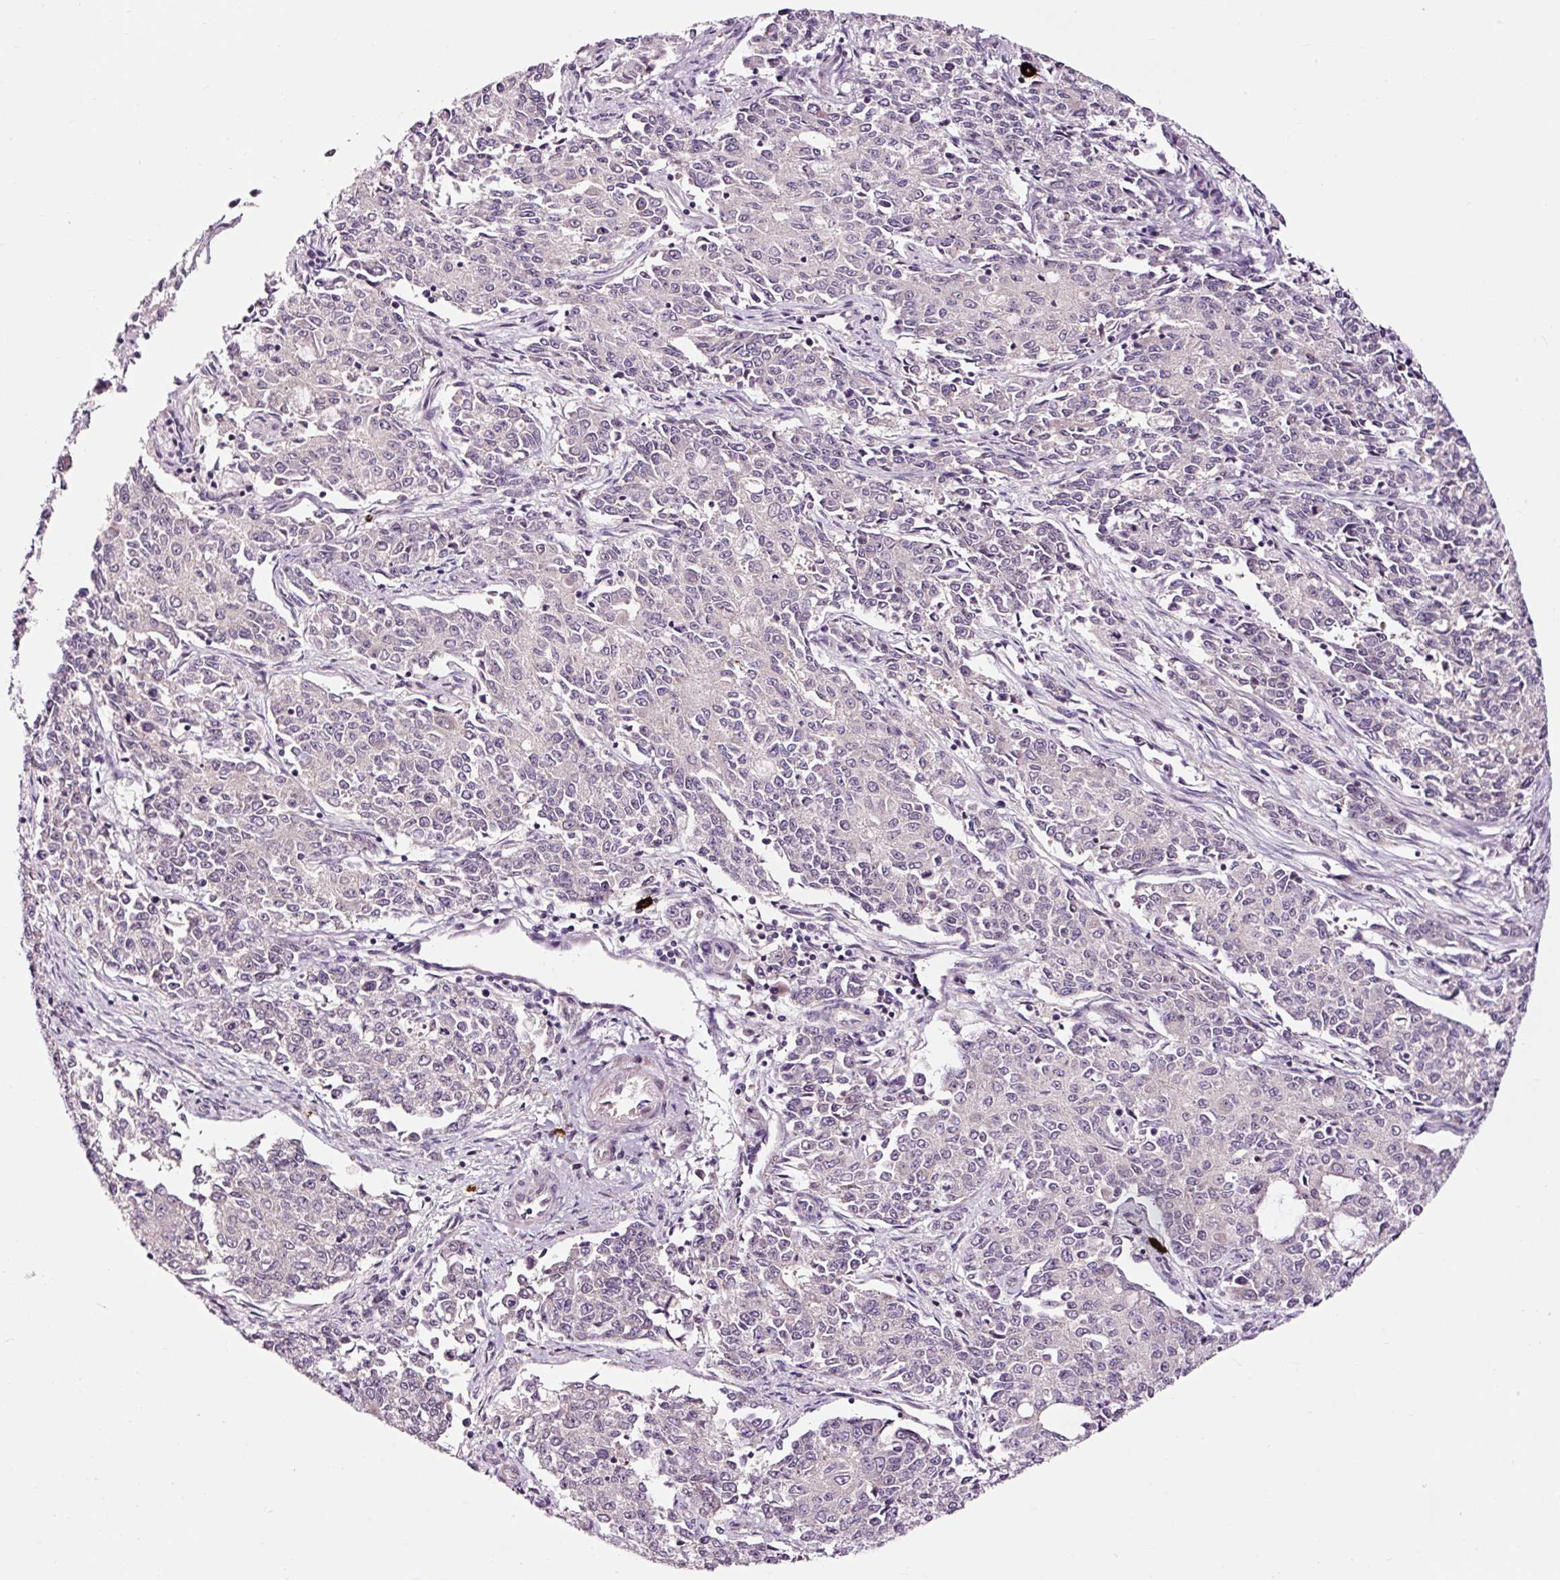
{"staining": {"intensity": "negative", "quantity": "none", "location": "none"}, "tissue": "endometrial cancer", "cell_type": "Tumor cells", "image_type": "cancer", "snomed": [{"axis": "morphology", "description": "Adenocarcinoma, NOS"}, {"axis": "topography", "description": "Endometrium"}], "caption": "Immunohistochemistry image of endometrial adenocarcinoma stained for a protein (brown), which displays no positivity in tumor cells.", "gene": "UTP14A", "patient": {"sex": "female", "age": 50}}